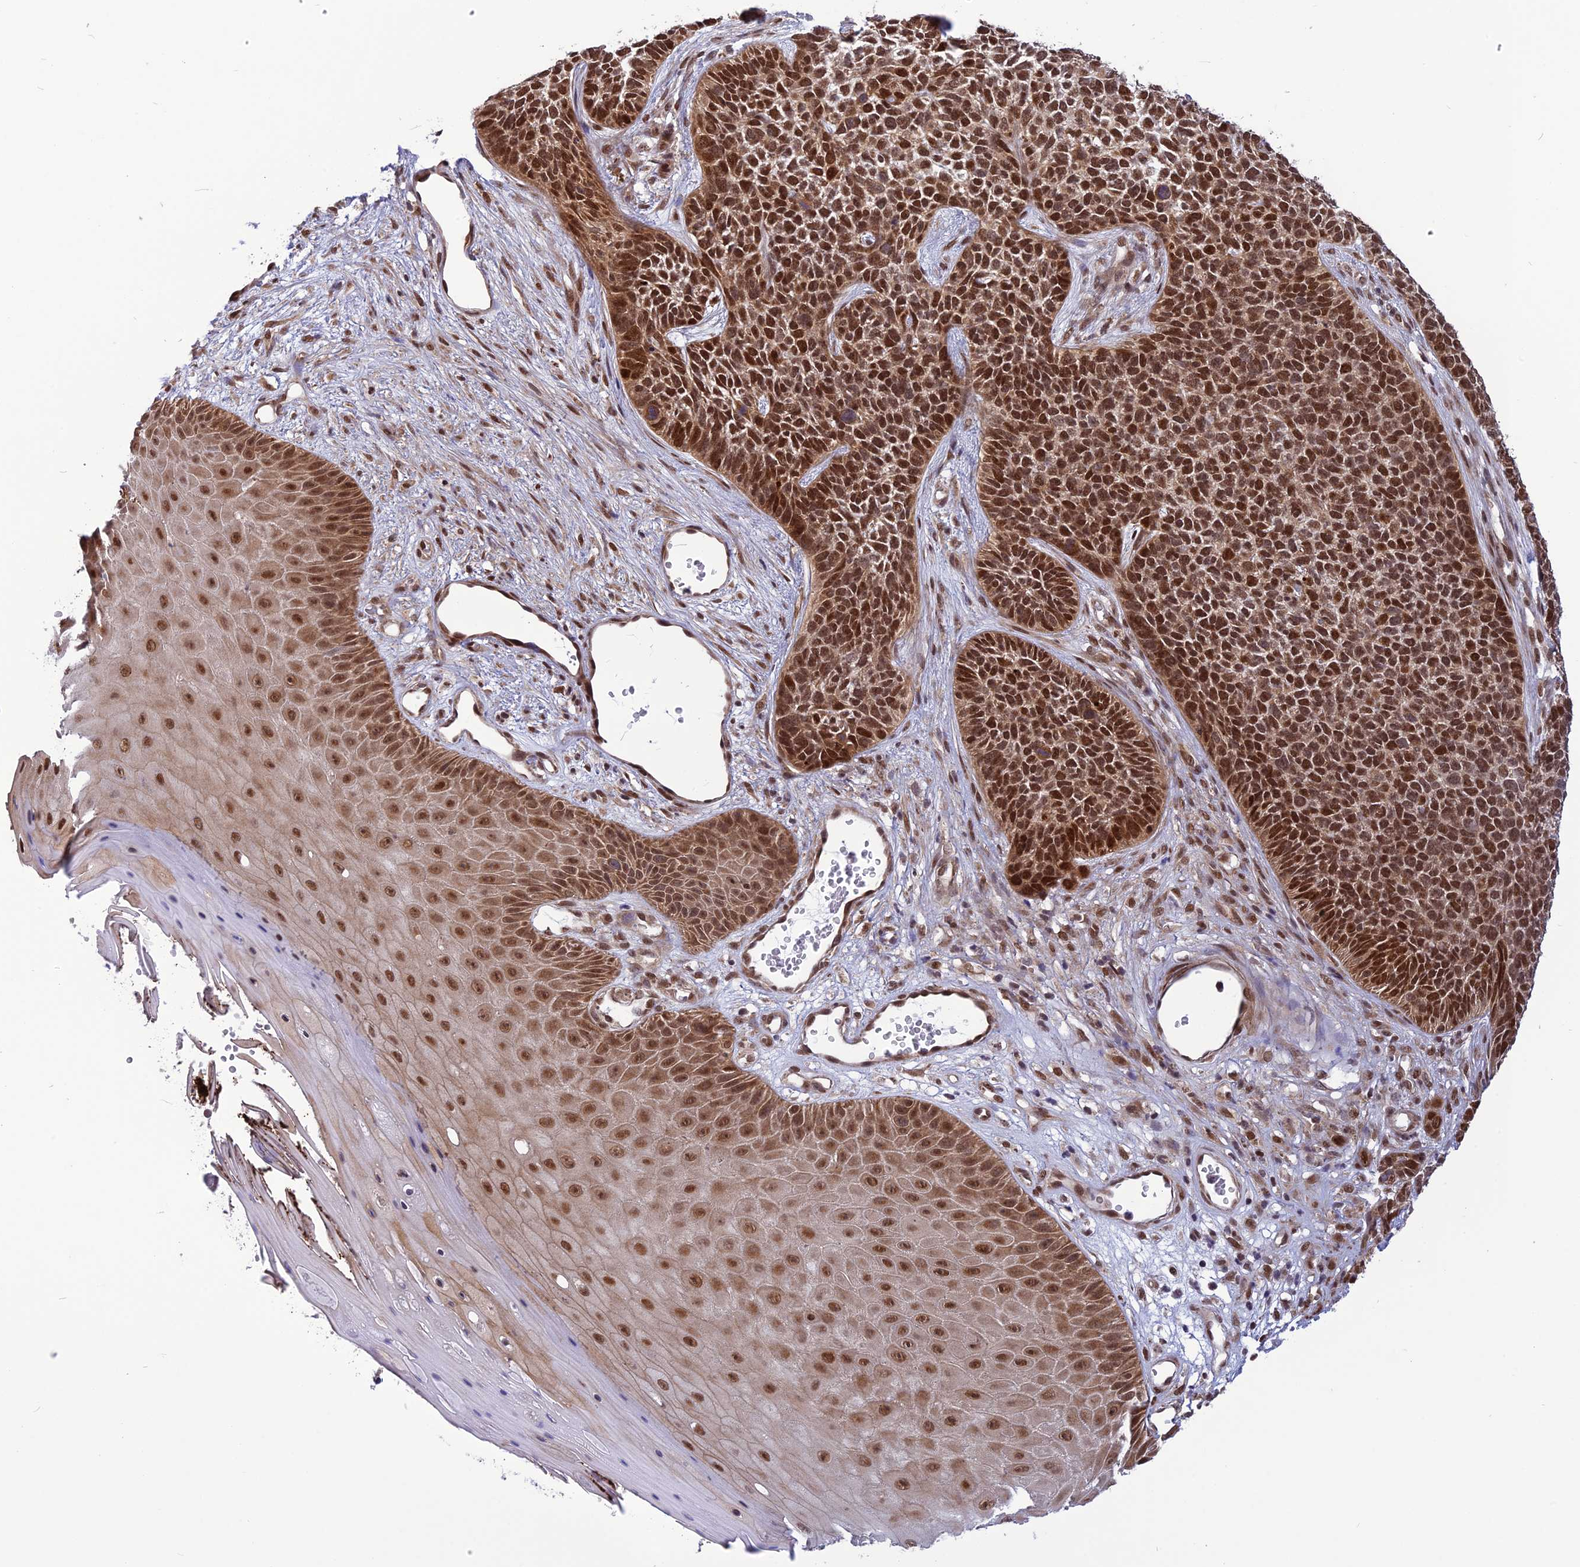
{"staining": {"intensity": "strong", "quantity": ">75%", "location": "nuclear"}, "tissue": "skin cancer", "cell_type": "Tumor cells", "image_type": "cancer", "snomed": [{"axis": "morphology", "description": "Basal cell carcinoma"}, {"axis": "topography", "description": "Skin"}], "caption": "This histopathology image demonstrates basal cell carcinoma (skin) stained with immunohistochemistry to label a protein in brown. The nuclear of tumor cells show strong positivity for the protein. Nuclei are counter-stained blue.", "gene": "RTRAF", "patient": {"sex": "female", "age": 84}}